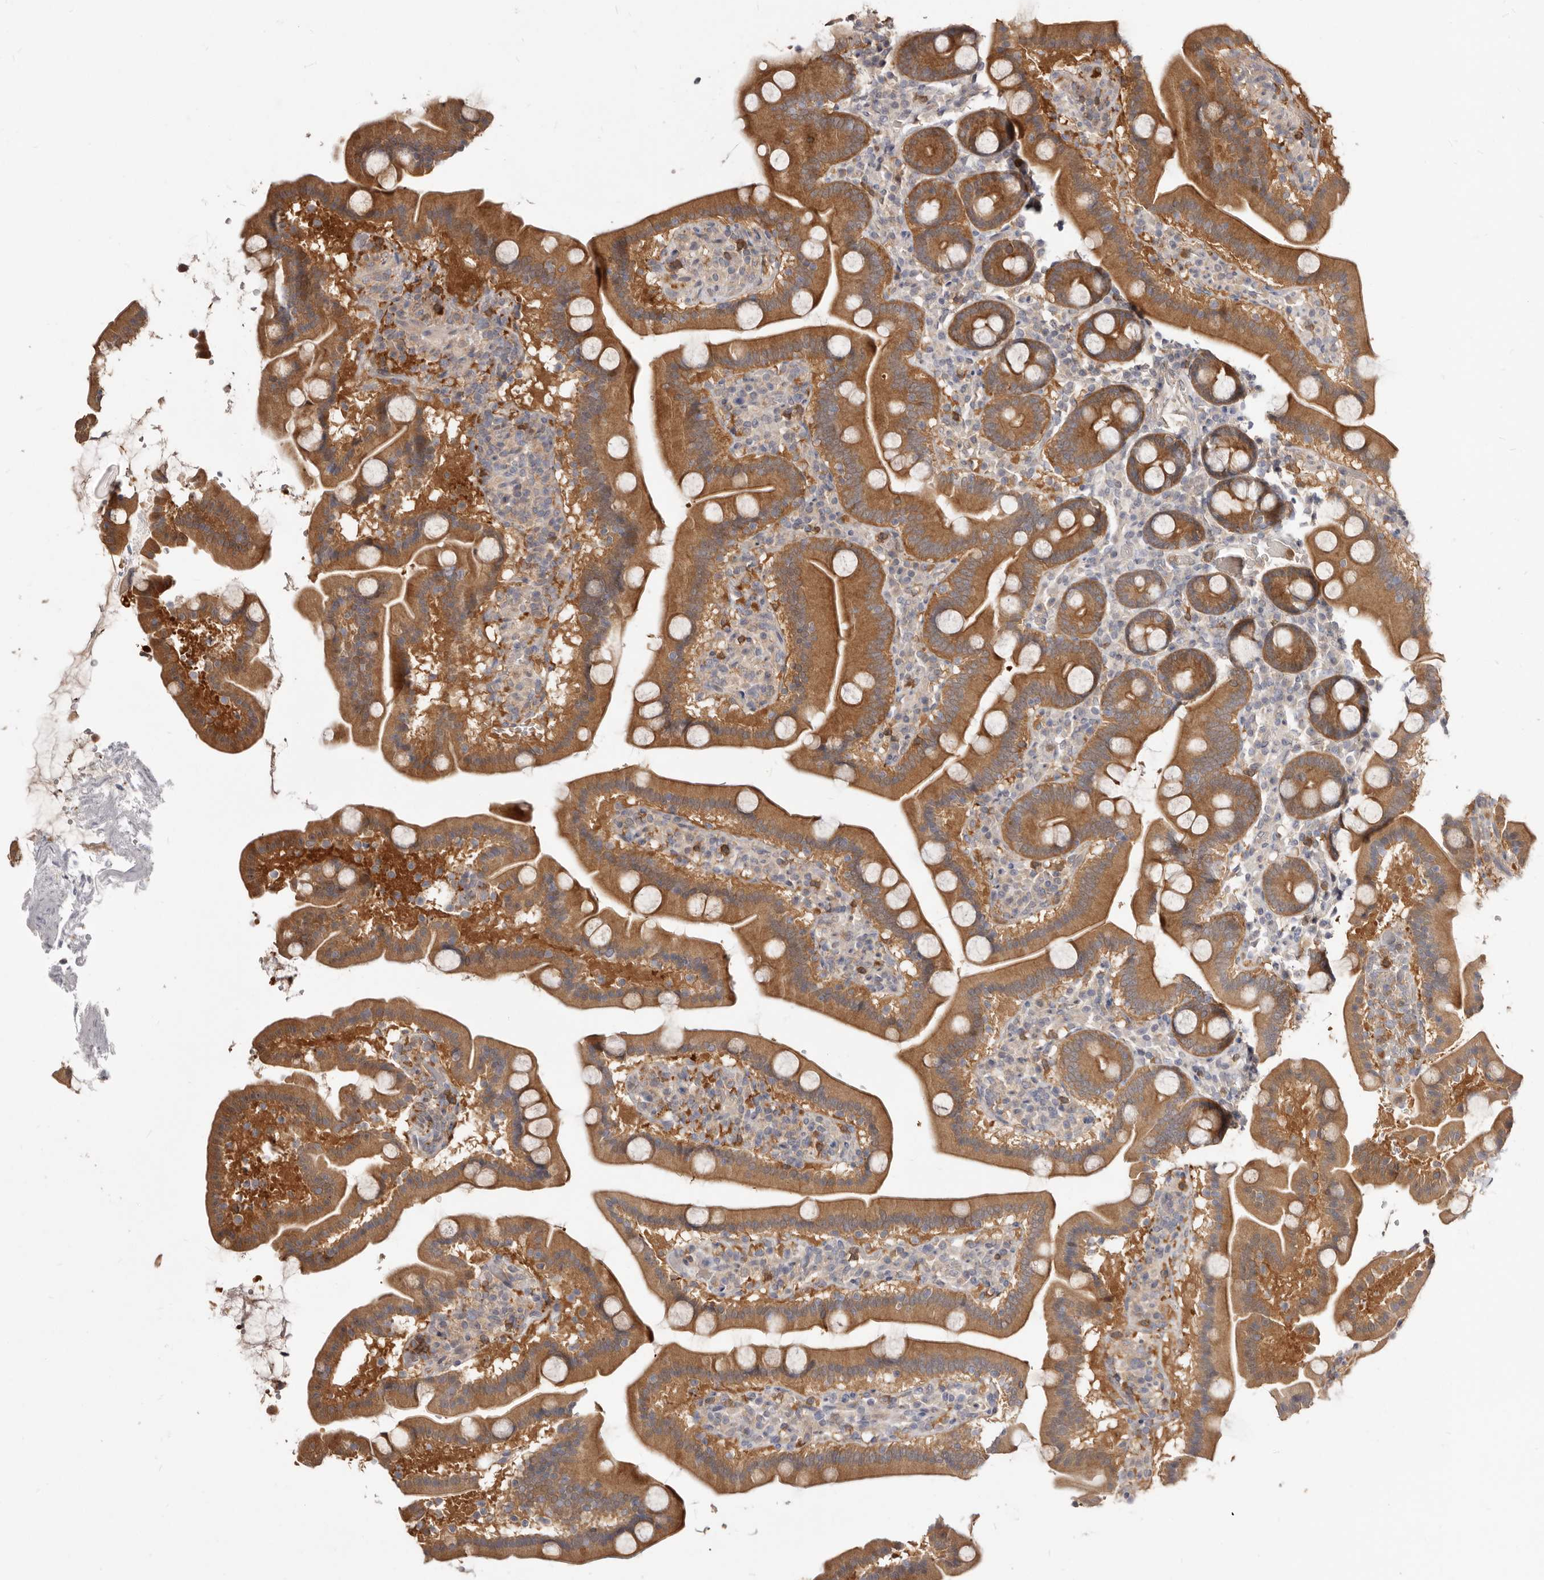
{"staining": {"intensity": "moderate", "quantity": ">75%", "location": "cytoplasmic/membranous"}, "tissue": "duodenum", "cell_type": "Glandular cells", "image_type": "normal", "snomed": [{"axis": "morphology", "description": "Normal tissue, NOS"}, {"axis": "topography", "description": "Duodenum"}], "caption": "Brown immunohistochemical staining in benign duodenum demonstrates moderate cytoplasmic/membranous positivity in approximately >75% of glandular cells. The protein is stained brown, and the nuclei are stained in blue (DAB IHC with brightfield microscopy, high magnification).", "gene": "TC2N", "patient": {"sex": "male", "age": 55}}